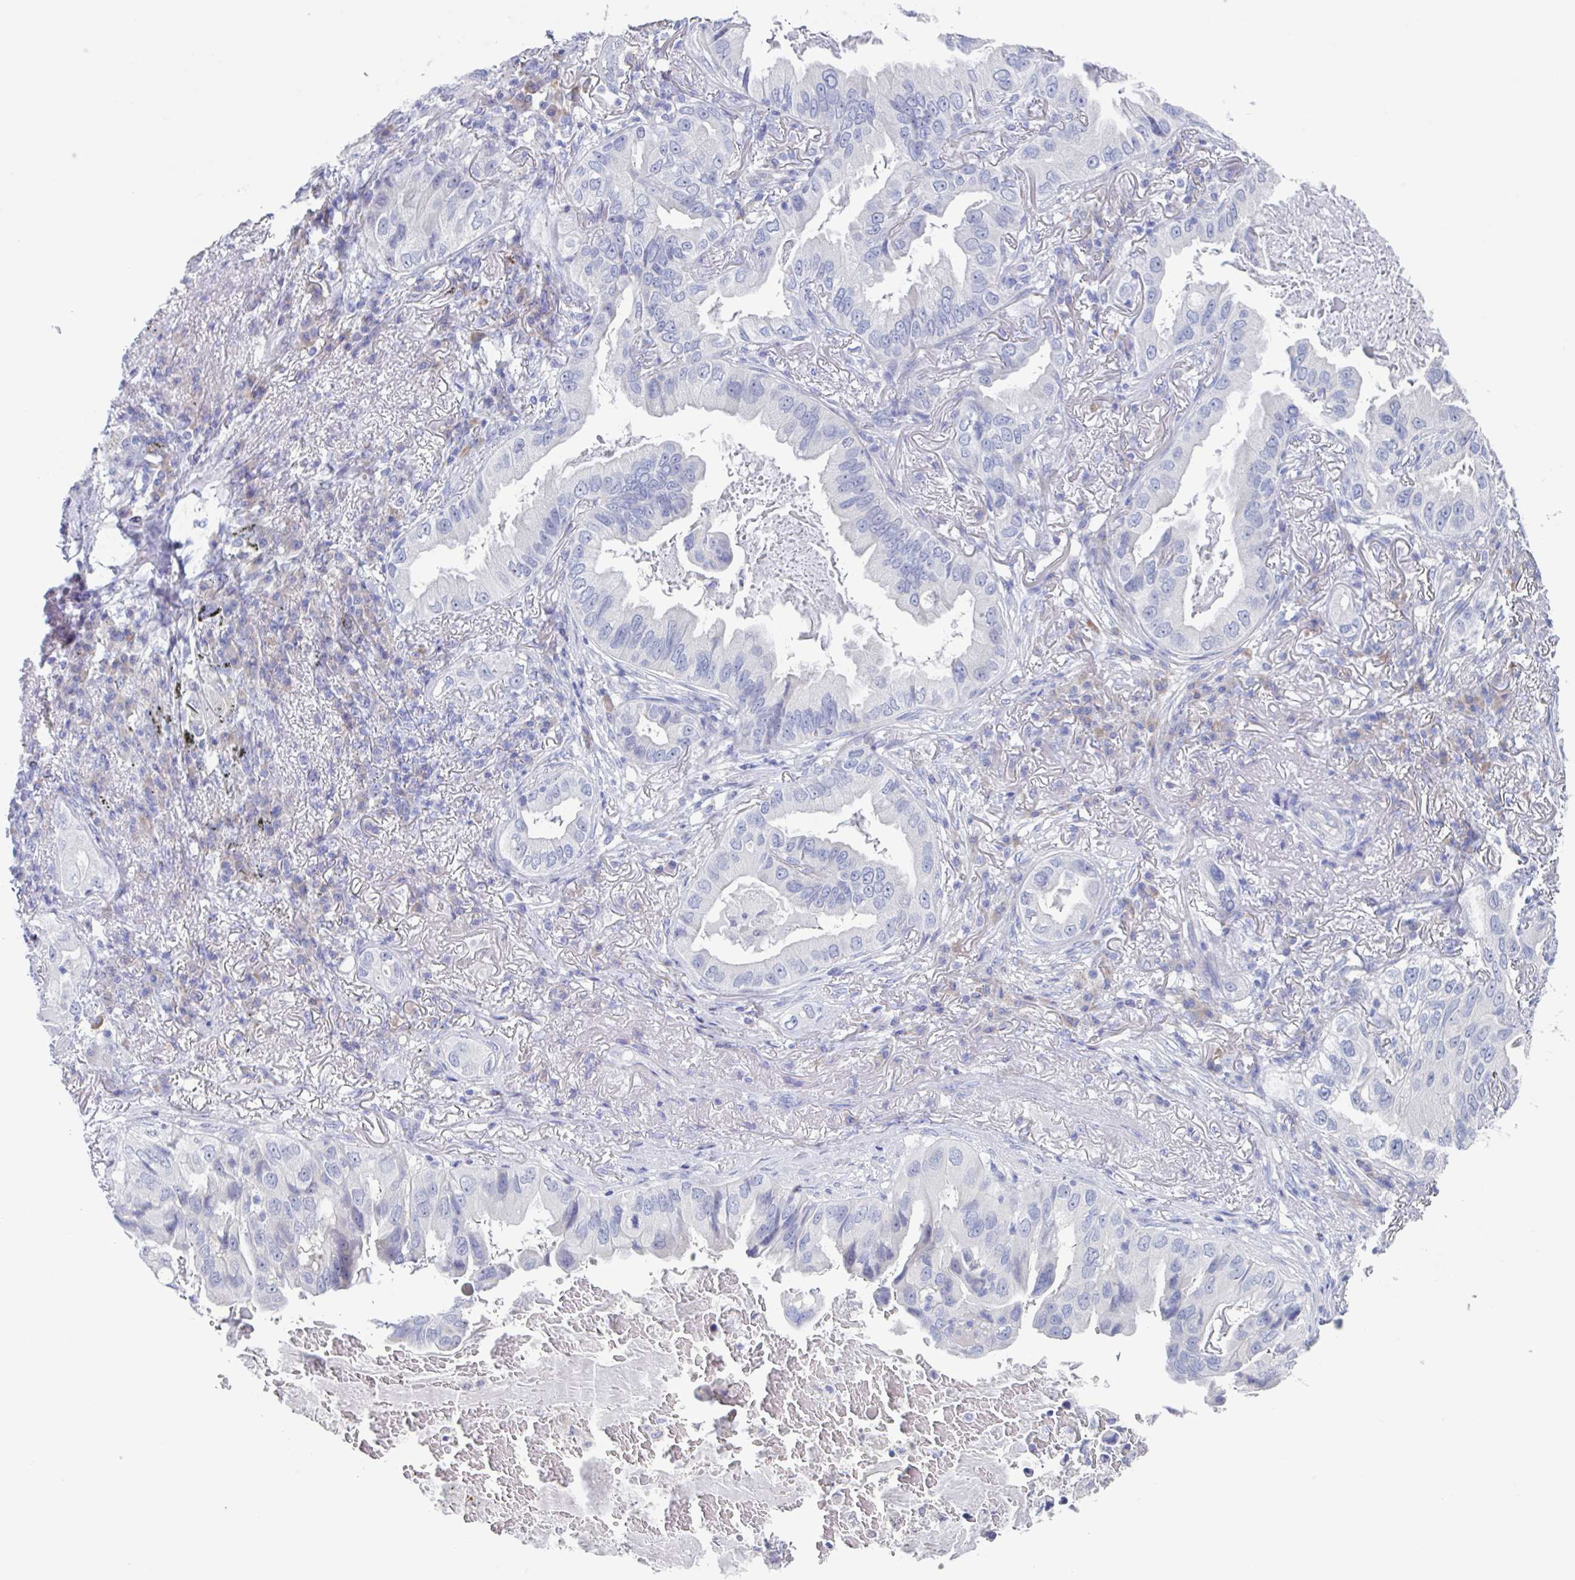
{"staining": {"intensity": "negative", "quantity": "none", "location": "none"}, "tissue": "lung cancer", "cell_type": "Tumor cells", "image_type": "cancer", "snomed": [{"axis": "morphology", "description": "Adenocarcinoma, NOS"}, {"axis": "topography", "description": "Lung"}], "caption": "Tumor cells show no significant expression in lung cancer.", "gene": "NOXRED1", "patient": {"sex": "female", "age": 69}}